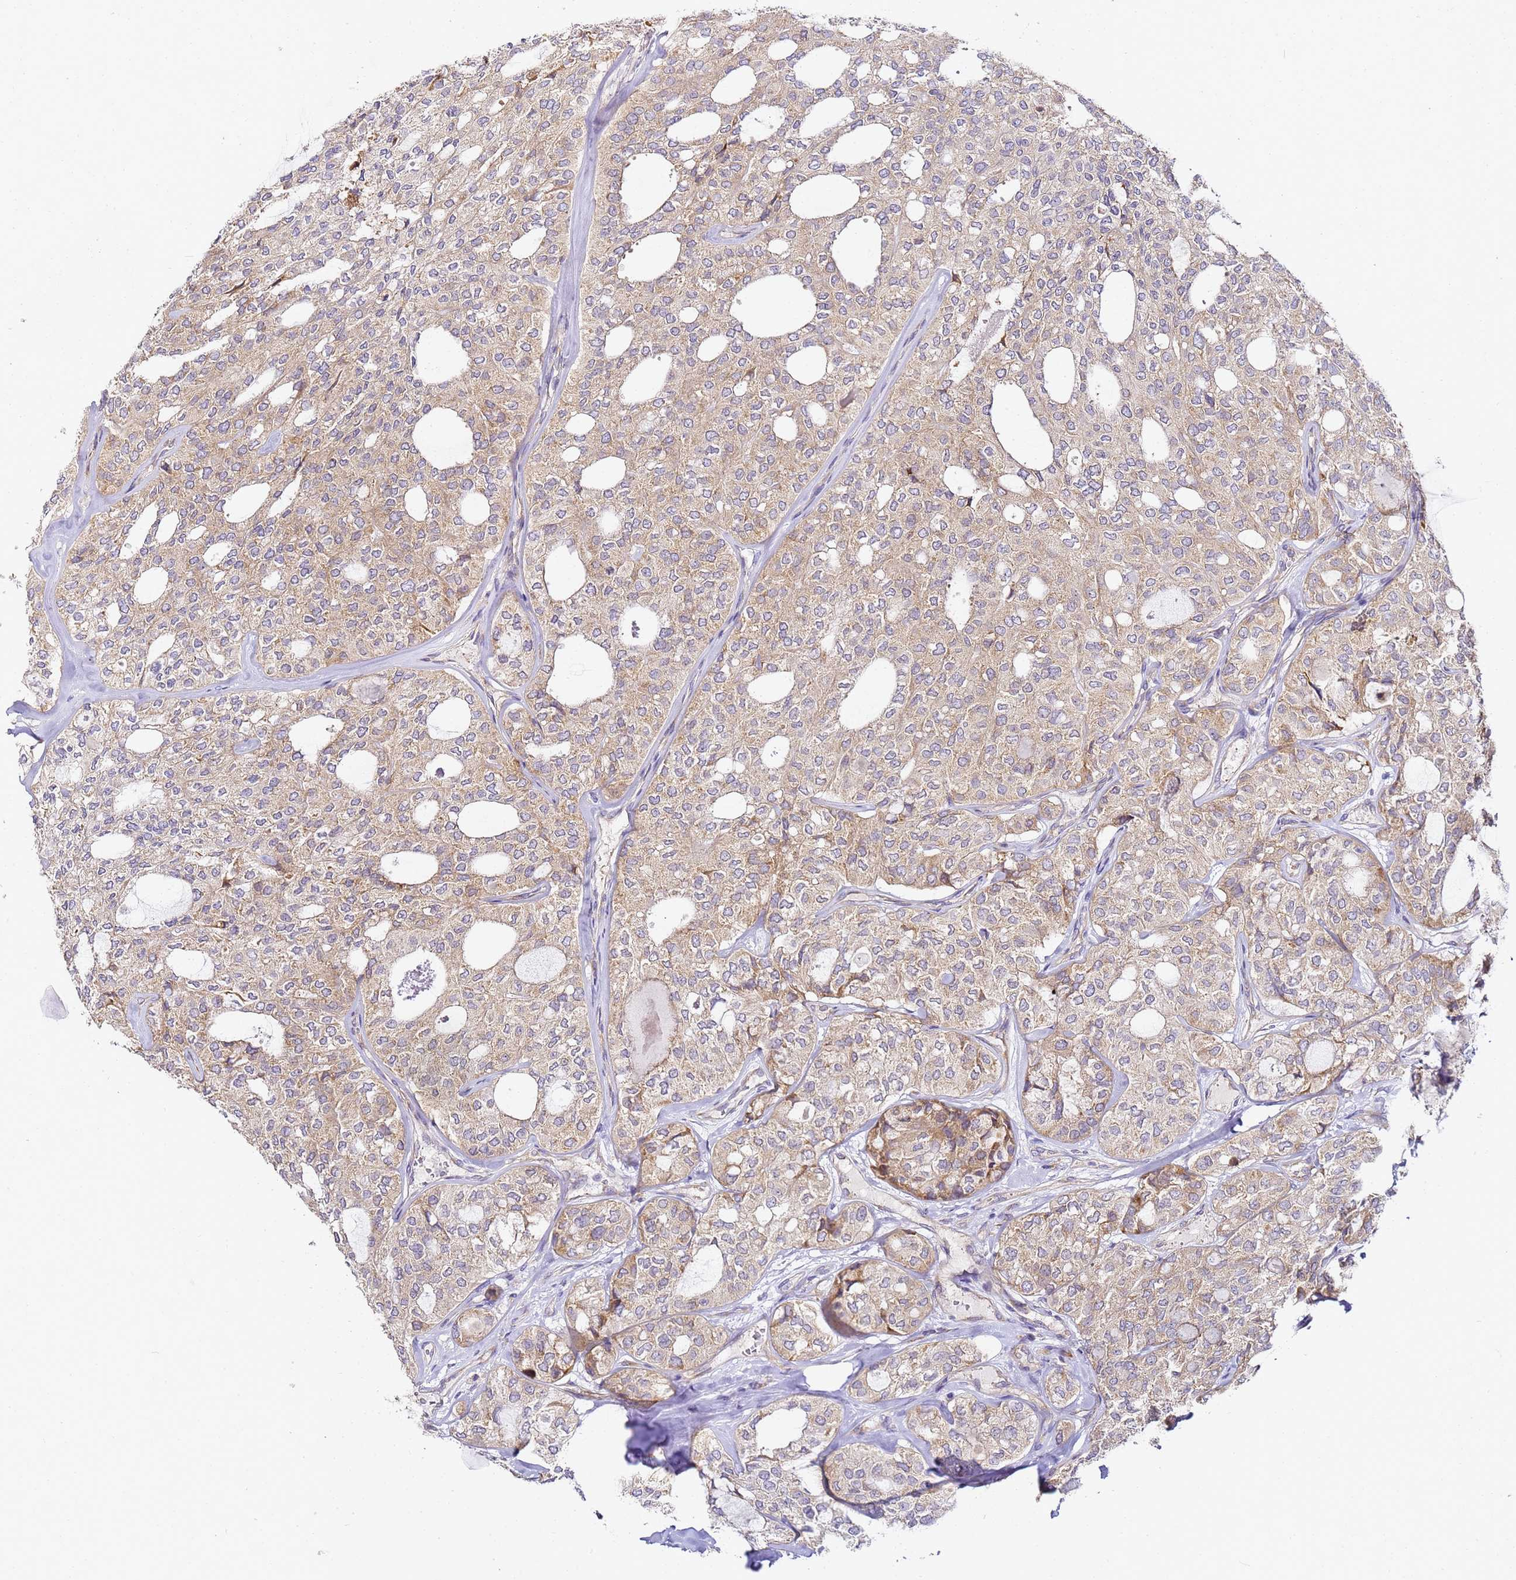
{"staining": {"intensity": "weak", "quantity": ">75%", "location": "cytoplasmic/membranous"}, "tissue": "thyroid cancer", "cell_type": "Tumor cells", "image_type": "cancer", "snomed": [{"axis": "morphology", "description": "Follicular adenoma carcinoma, NOS"}, {"axis": "topography", "description": "Thyroid gland"}], "caption": "This image shows IHC staining of human thyroid follicular adenoma carcinoma, with low weak cytoplasmic/membranous staining in about >75% of tumor cells.", "gene": "RPL13A", "patient": {"sex": "male", "age": 75}}